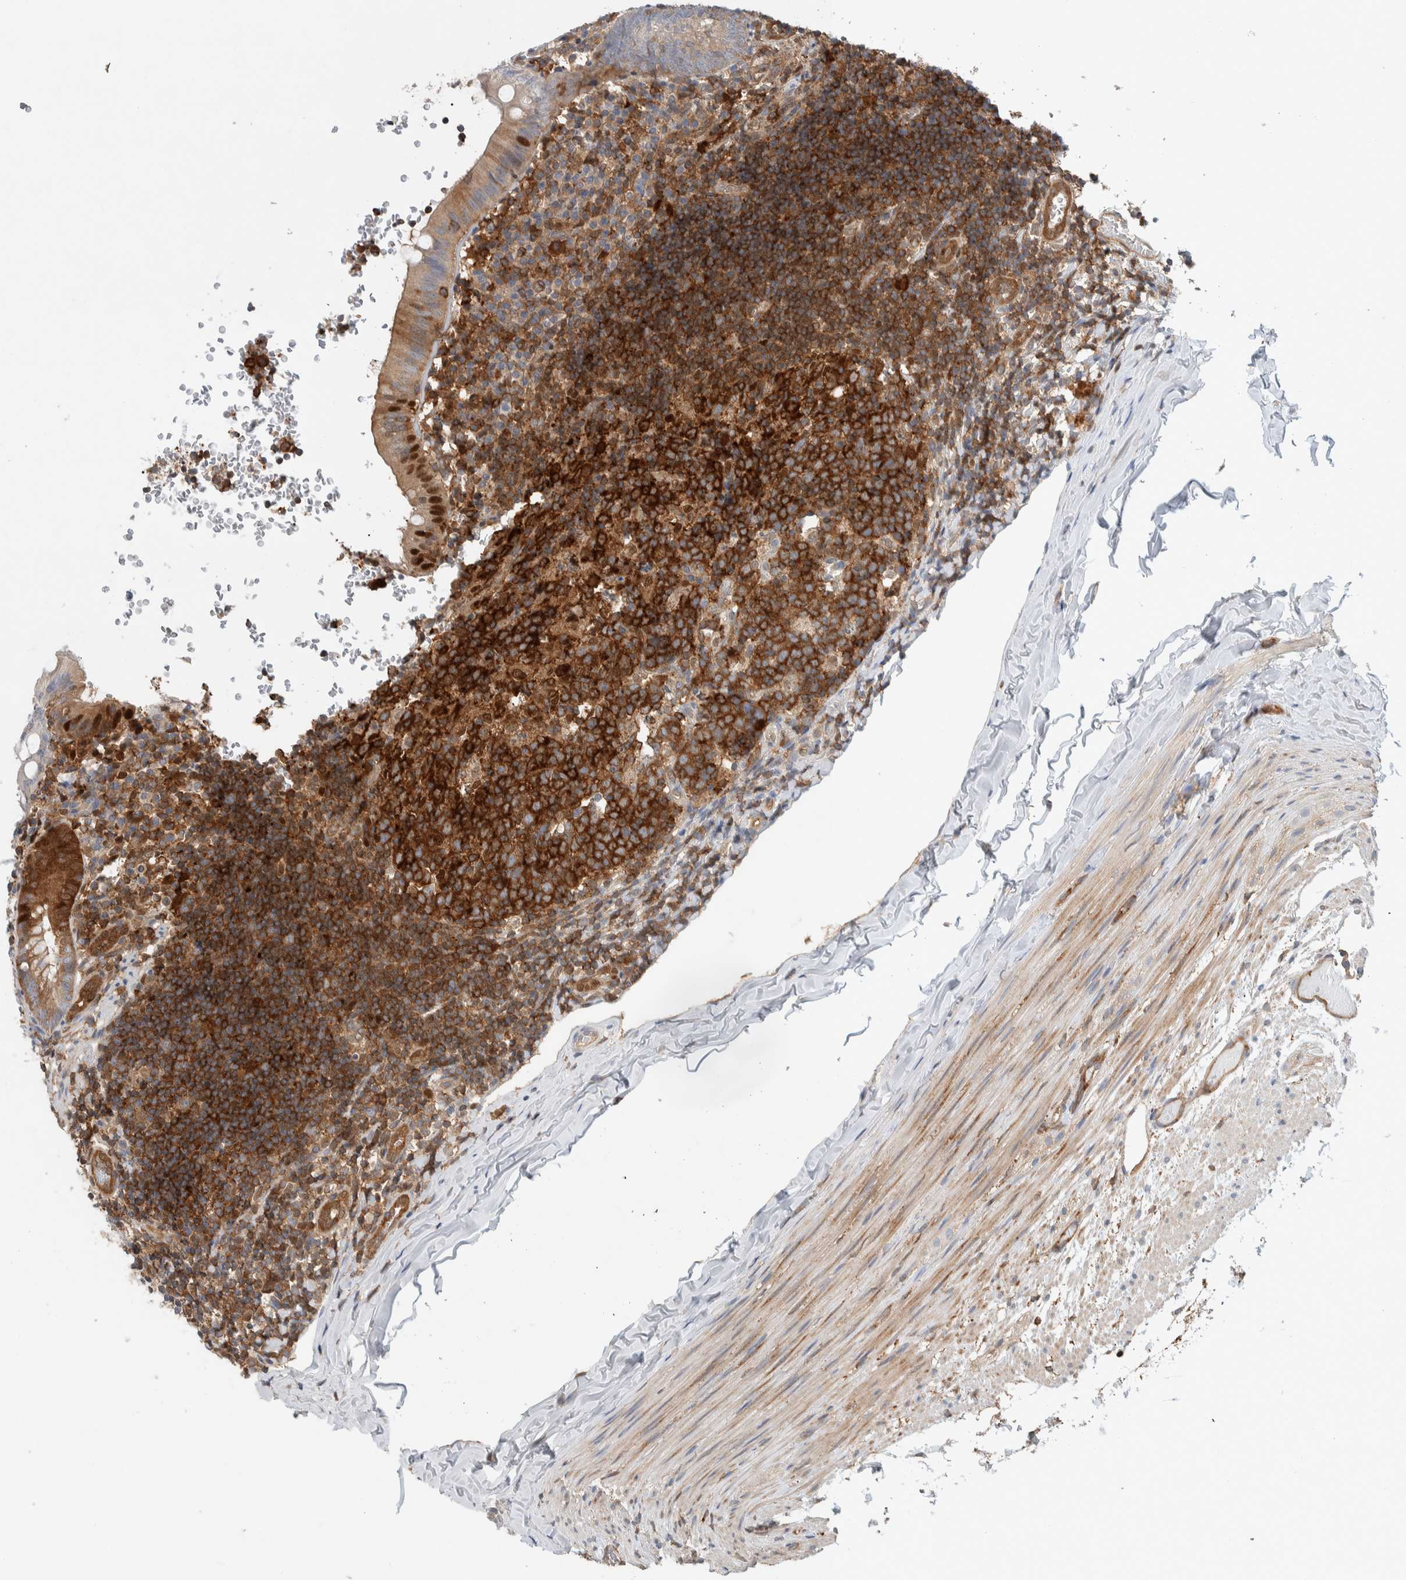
{"staining": {"intensity": "weak", "quantity": "25%-75%", "location": "cytoplasmic/membranous"}, "tissue": "appendix", "cell_type": "Glandular cells", "image_type": "normal", "snomed": [{"axis": "morphology", "description": "Normal tissue, NOS"}, {"axis": "topography", "description": "Appendix"}], "caption": "Immunohistochemistry (IHC) (DAB (3,3'-diaminobenzidine)) staining of unremarkable human appendix demonstrates weak cytoplasmic/membranous protein expression in approximately 25%-75% of glandular cells.", "gene": "NFKB2", "patient": {"sex": "male", "age": 8}}